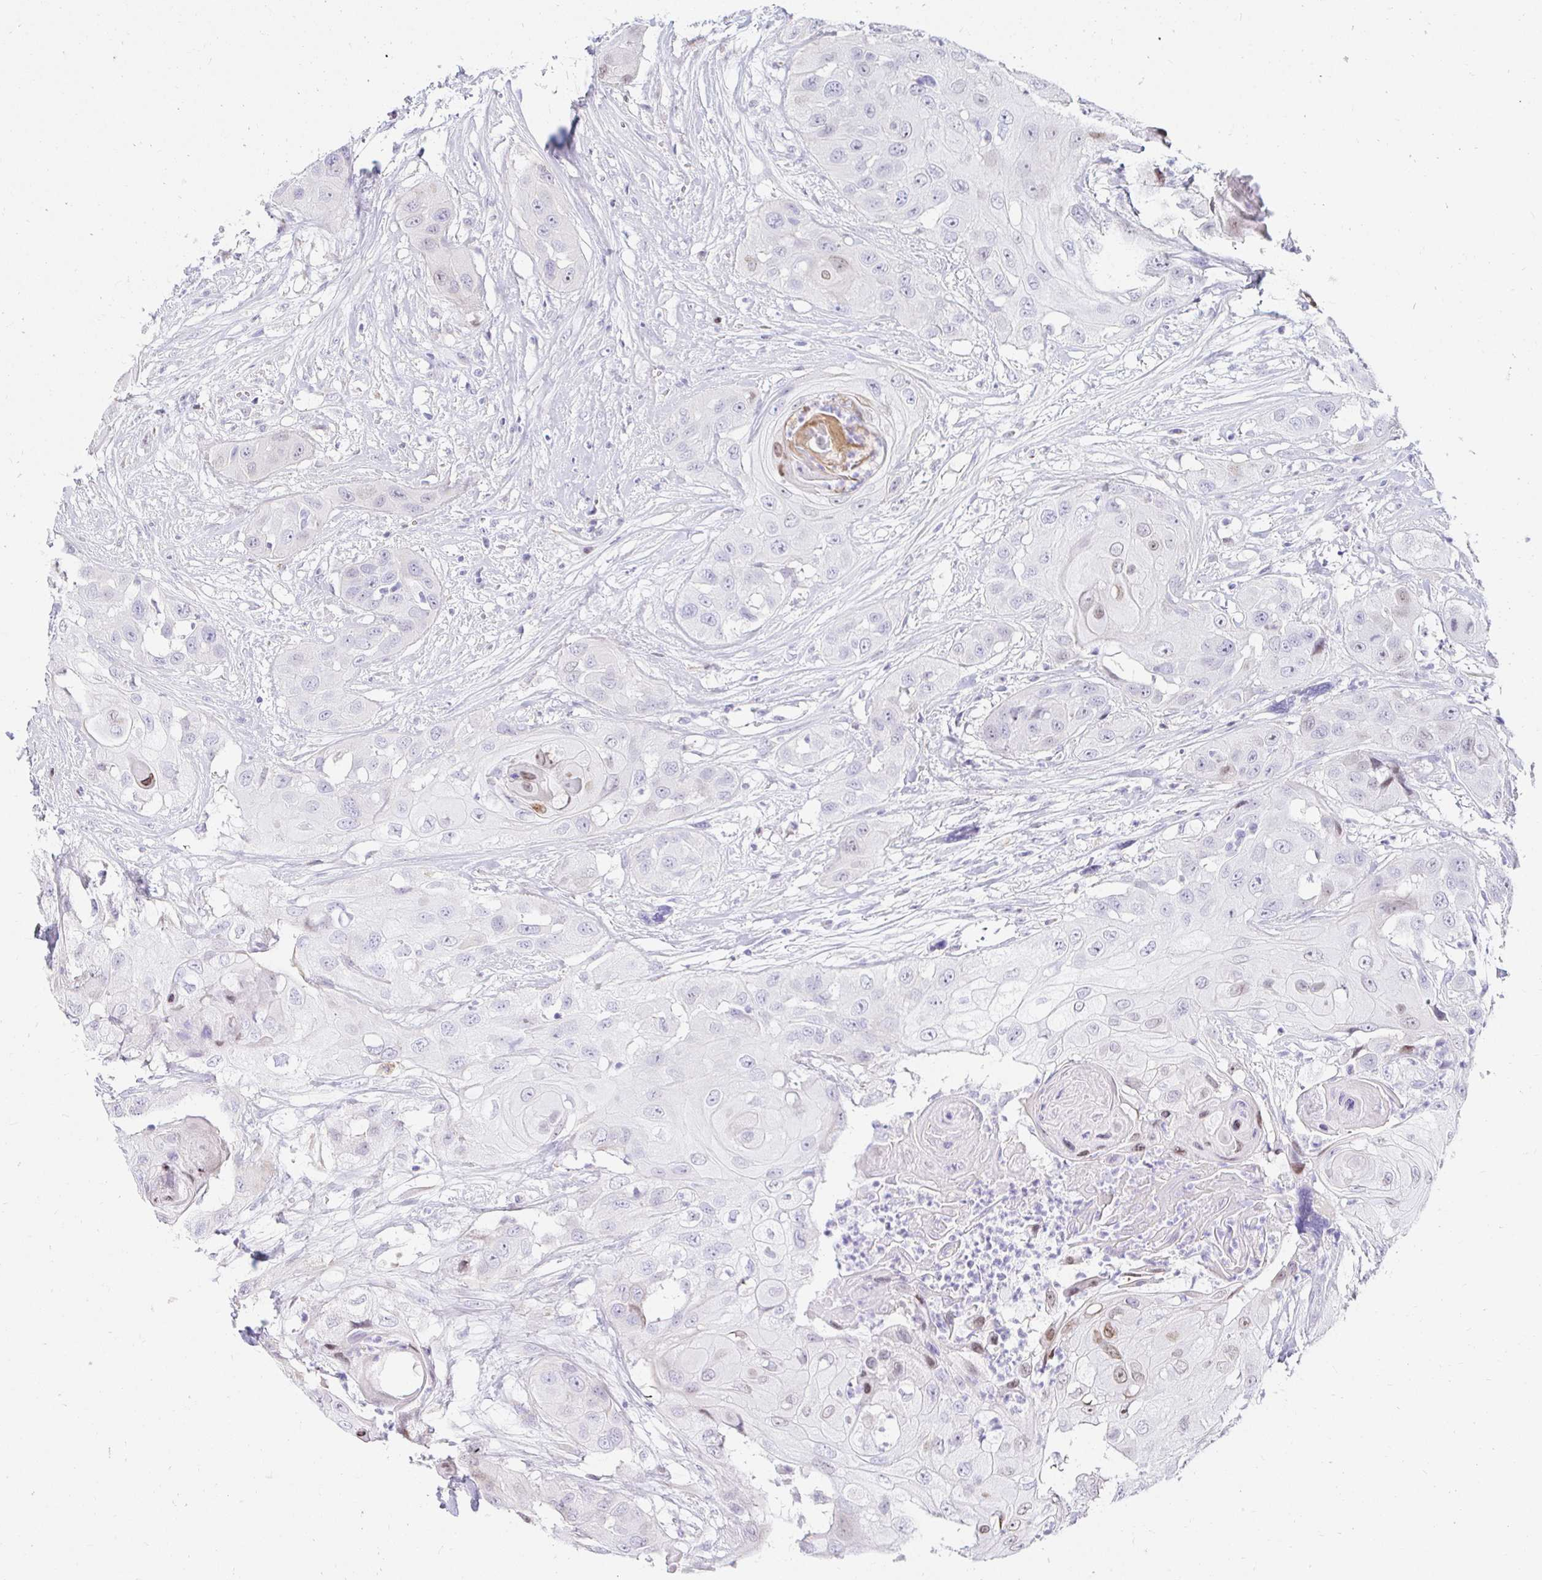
{"staining": {"intensity": "negative", "quantity": "none", "location": "none"}, "tissue": "head and neck cancer", "cell_type": "Tumor cells", "image_type": "cancer", "snomed": [{"axis": "morphology", "description": "Squamous cell carcinoma, NOS"}, {"axis": "topography", "description": "Head-Neck"}], "caption": "A micrograph of human head and neck squamous cell carcinoma is negative for staining in tumor cells.", "gene": "CAPSL", "patient": {"sex": "male", "age": 83}}